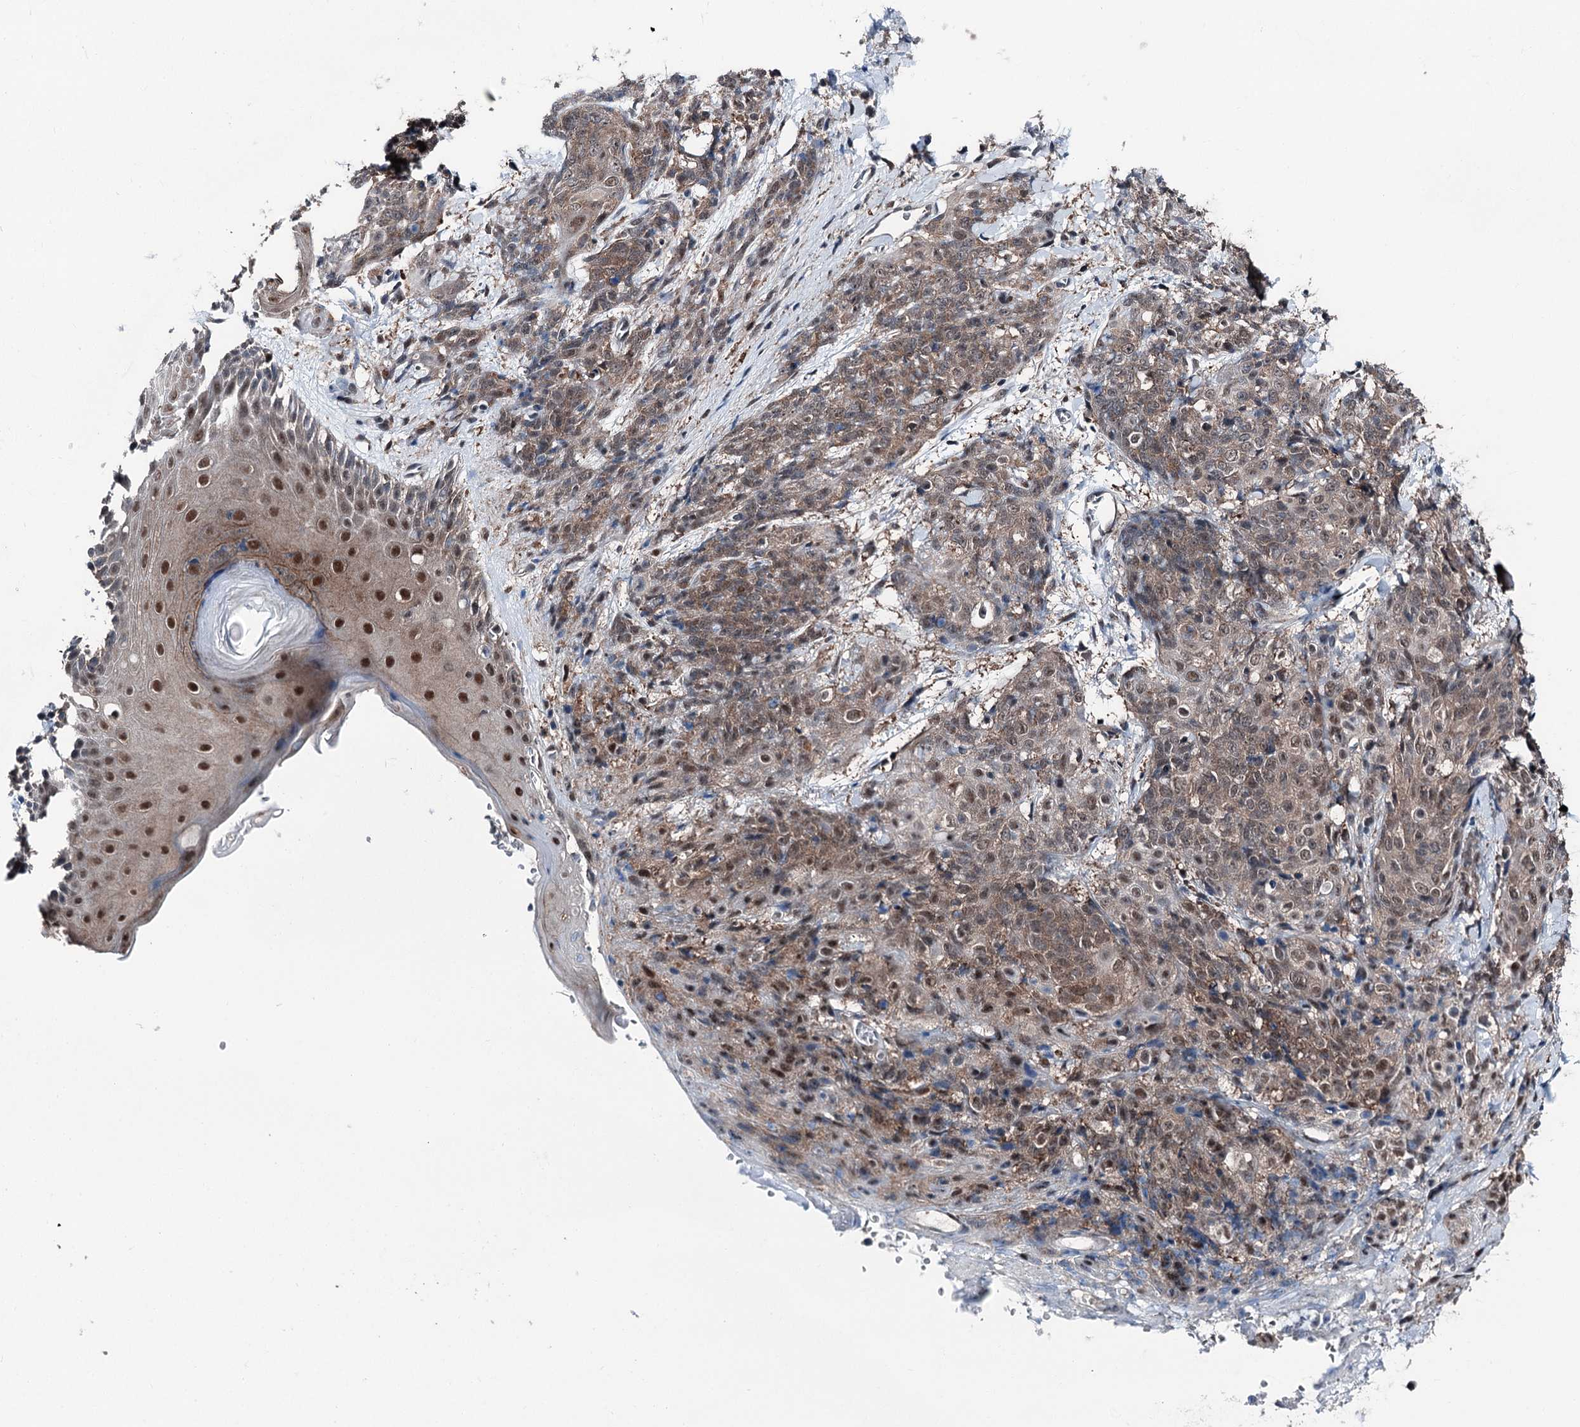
{"staining": {"intensity": "moderate", "quantity": "25%-75%", "location": "cytoplasmic/membranous,nuclear"}, "tissue": "skin cancer", "cell_type": "Tumor cells", "image_type": "cancer", "snomed": [{"axis": "morphology", "description": "Squamous cell carcinoma, NOS"}, {"axis": "topography", "description": "Skin"}, {"axis": "topography", "description": "Vulva"}], "caption": "Immunohistochemical staining of human squamous cell carcinoma (skin) shows moderate cytoplasmic/membranous and nuclear protein positivity in about 25%-75% of tumor cells. The protein is shown in brown color, while the nuclei are stained blue.", "gene": "PSMD13", "patient": {"sex": "female", "age": 85}}